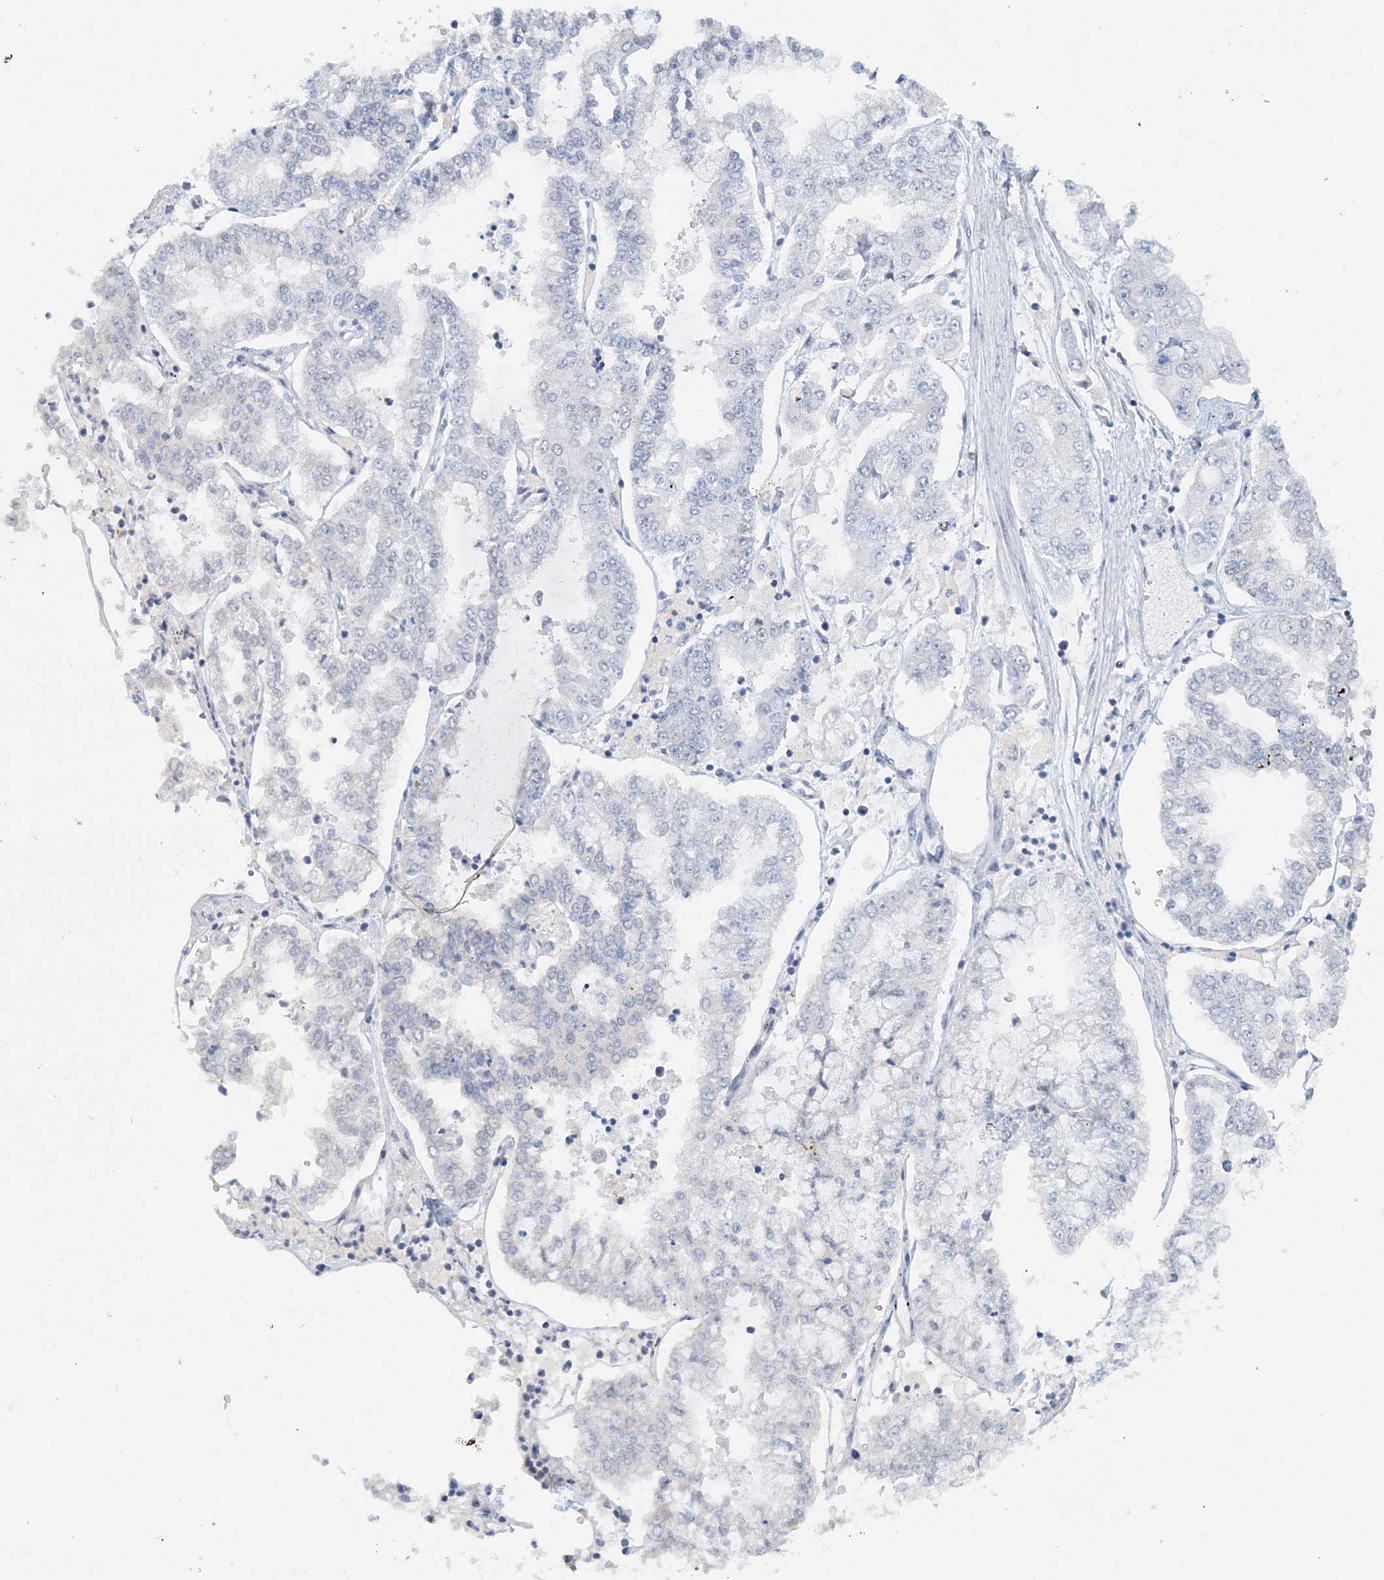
{"staining": {"intensity": "negative", "quantity": "none", "location": "none"}, "tissue": "stomach cancer", "cell_type": "Tumor cells", "image_type": "cancer", "snomed": [{"axis": "morphology", "description": "Adenocarcinoma, NOS"}, {"axis": "topography", "description": "Stomach"}], "caption": "High magnification brightfield microscopy of stomach cancer stained with DAB (brown) and counterstained with hematoxylin (blue): tumor cells show no significant staining.", "gene": "KMT2D", "patient": {"sex": "male", "age": 76}}